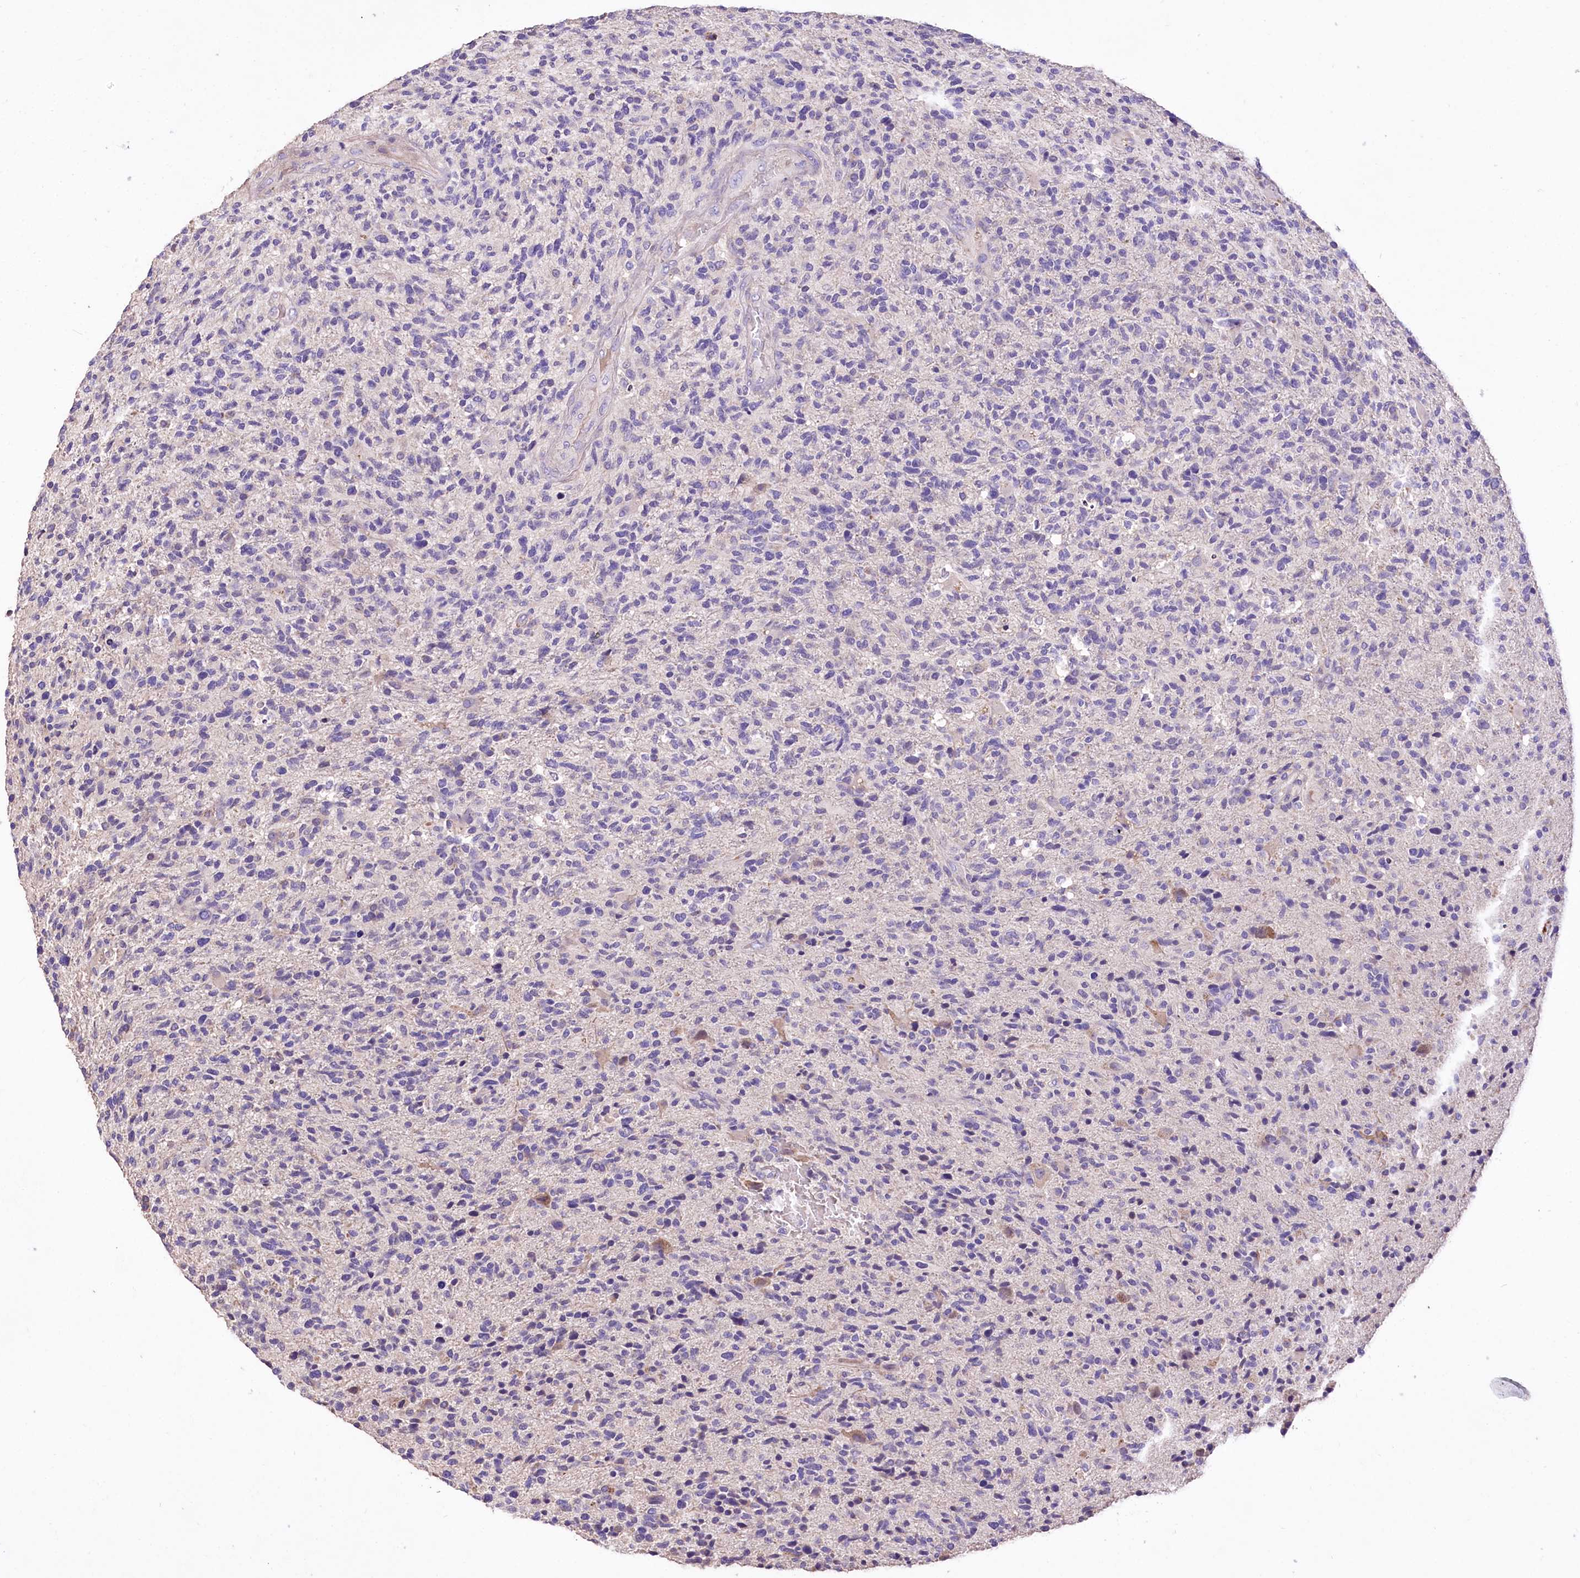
{"staining": {"intensity": "negative", "quantity": "none", "location": "none"}, "tissue": "glioma", "cell_type": "Tumor cells", "image_type": "cancer", "snomed": [{"axis": "morphology", "description": "Glioma, malignant, High grade"}, {"axis": "topography", "description": "Brain"}], "caption": "Malignant glioma (high-grade) stained for a protein using immunohistochemistry (IHC) displays no positivity tumor cells.", "gene": "PCYOX1L", "patient": {"sex": "male", "age": 72}}